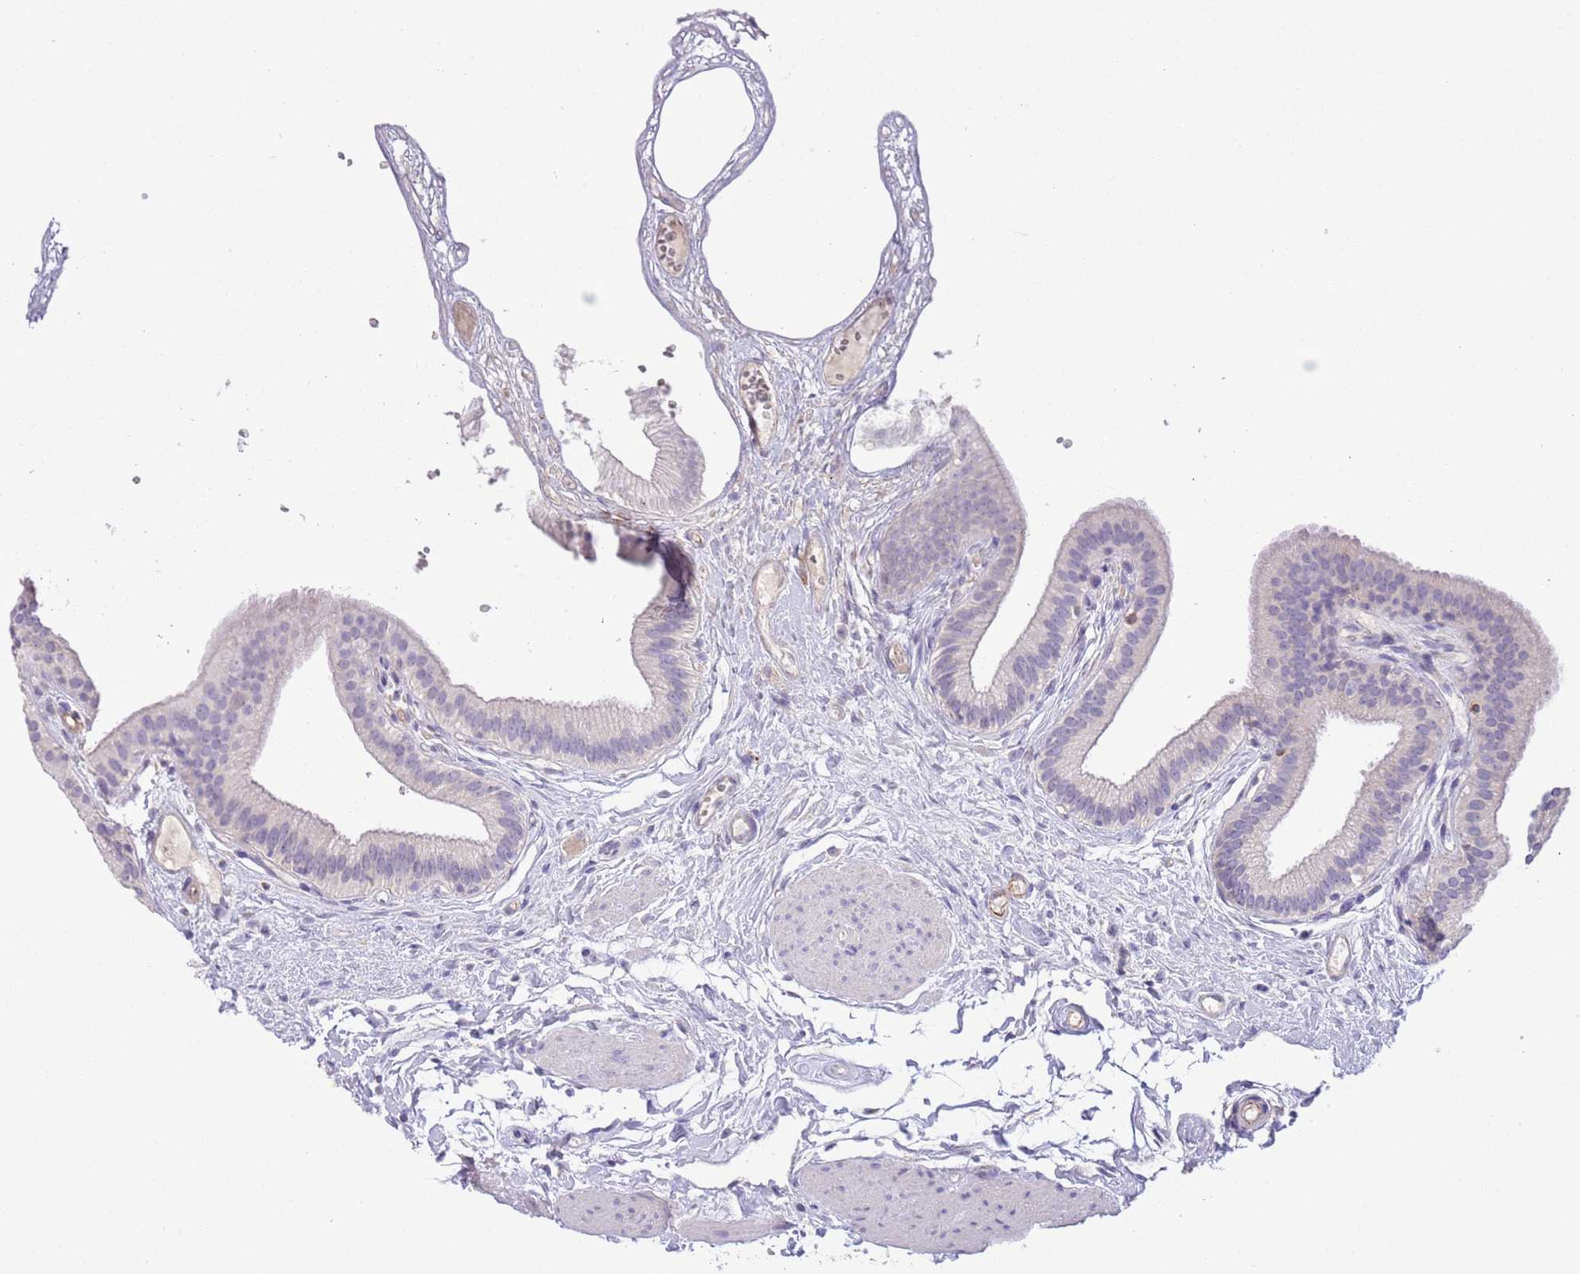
{"staining": {"intensity": "weak", "quantity": "25%-75%", "location": "cytoplasmic/membranous"}, "tissue": "gallbladder", "cell_type": "Glandular cells", "image_type": "normal", "snomed": [{"axis": "morphology", "description": "Normal tissue, NOS"}, {"axis": "topography", "description": "Gallbladder"}], "caption": "Immunohistochemical staining of unremarkable gallbladder reveals low levels of weak cytoplasmic/membranous staining in approximately 25%-75% of glandular cells.", "gene": "SFTPA1", "patient": {"sex": "female", "age": 54}}